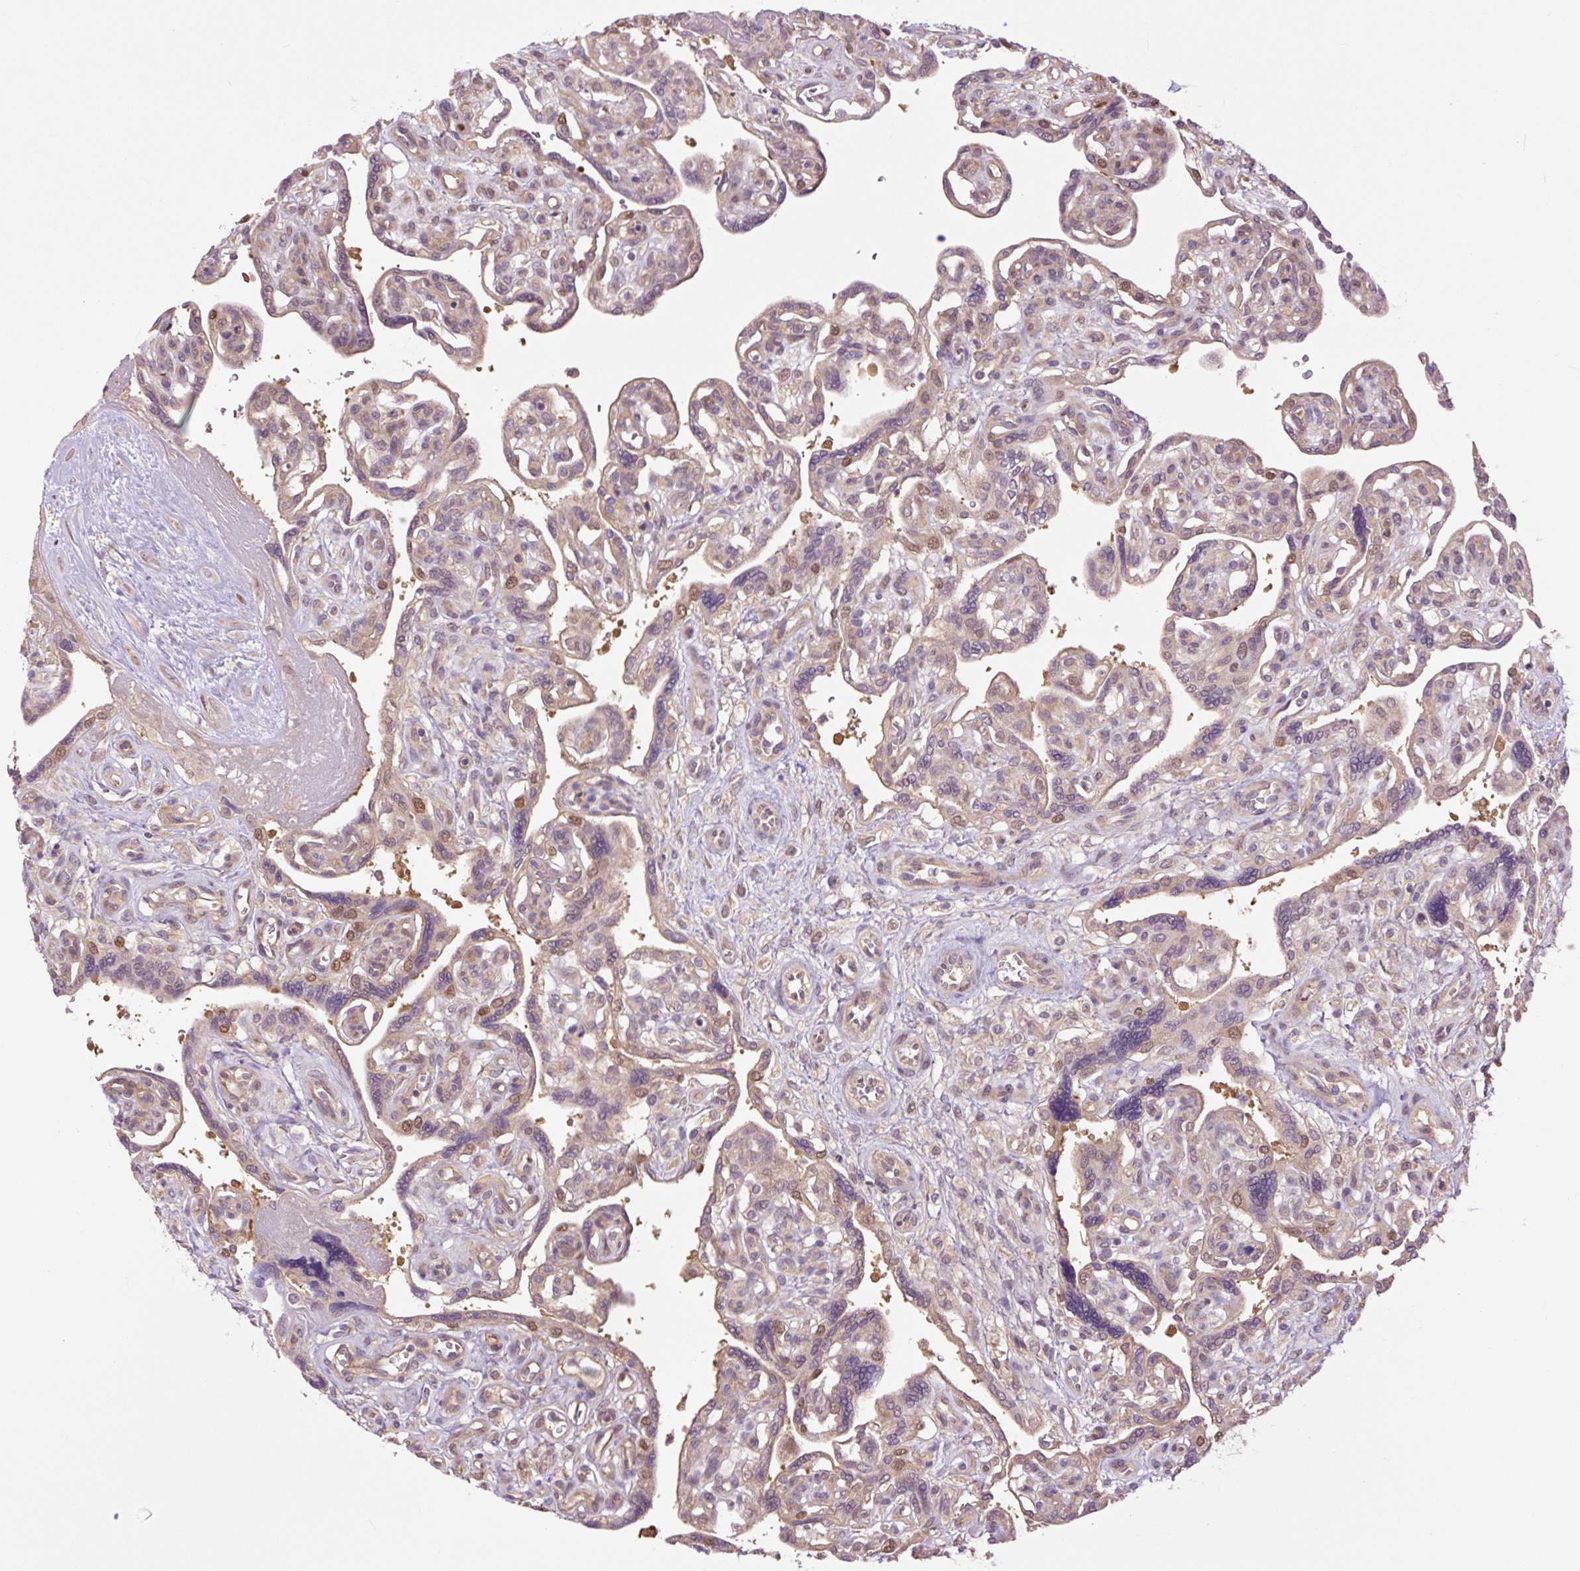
{"staining": {"intensity": "moderate", "quantity": "25%-75%", "location": "cytoplasmic/membranous"}, "tissue": "placenta", "cell_type": "Trophoblastic cells", "image_type": "normal", "snomed": [{"axis": "morphology", "description": "Normal tissue, NOS"}, {"axis": "topography", "description": "Placenta"}], "caption": "Immunohistochemical staining of benign placenta demonstrates moderate cytoplasmic/membranous protein staining in about 25%-75% of trophoblastic cells.", "gene": "TPT1", "patient": {"sex": "female", "age": 39}}